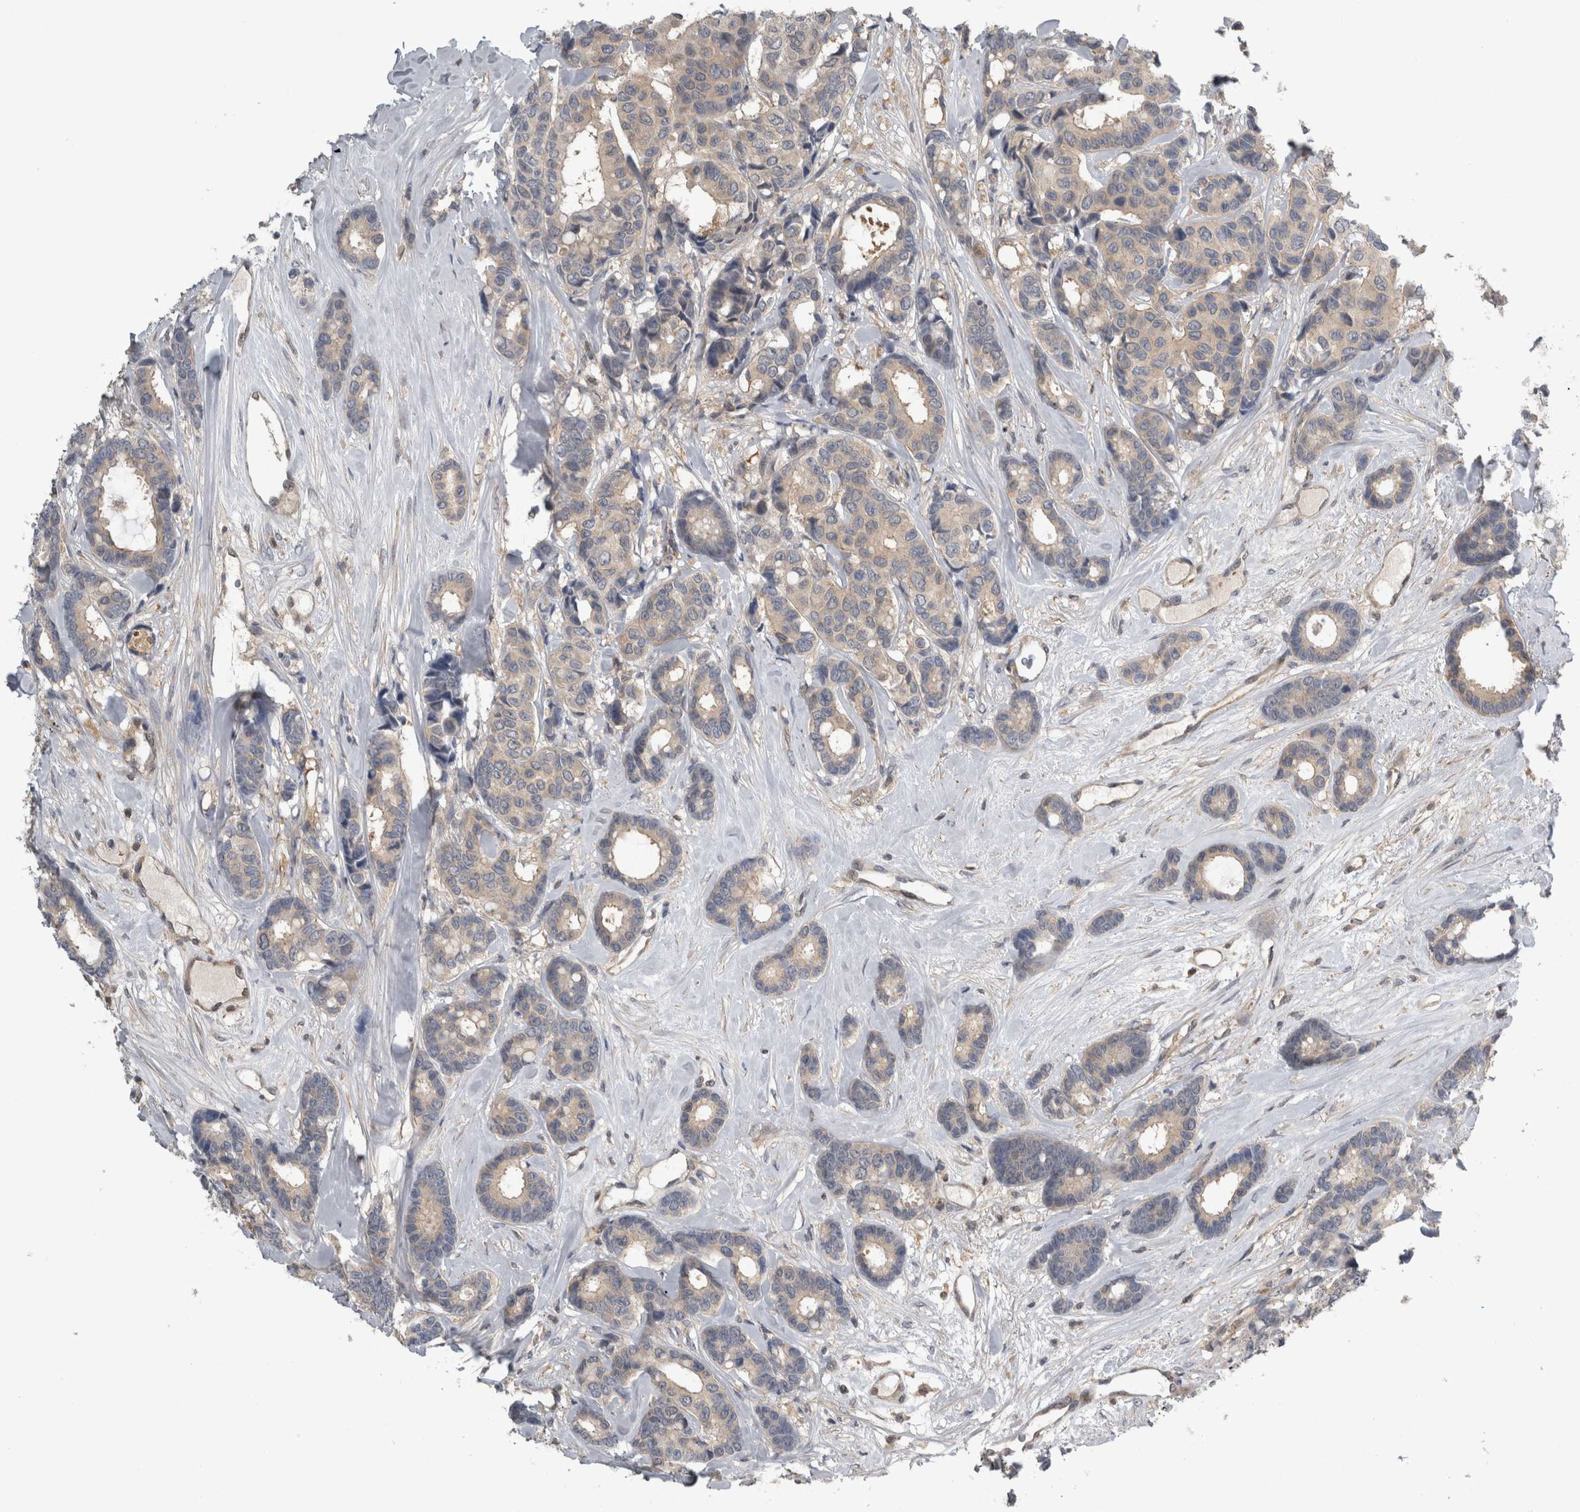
{"staining": {"intensity": "weak", "quantity": ">75%", "location": "cytoplasmic/membranous"}, "tissue": "breast cancer", "cell_type": "Tumor cells", "image_type": "cancer", "snomed": [{"axis": "morphology", "description": "Duct carcinoma"}, {"axis": "topography", "description": "Breast"}], "caption": "A brown stain labels weak cytoplasmic/membranous staining of a protein in infiltrating ductal carcinoma (breast) tumor cells. The staining was performed using DAB (3,3'-diaminobenzidine) to visualize the protein expression in brown, while the nuclei were stained in blue with hematoxylin (Magnification: 20x).", "gene": "NAPRT", "patient": {"sex": "female", "age": 87}}